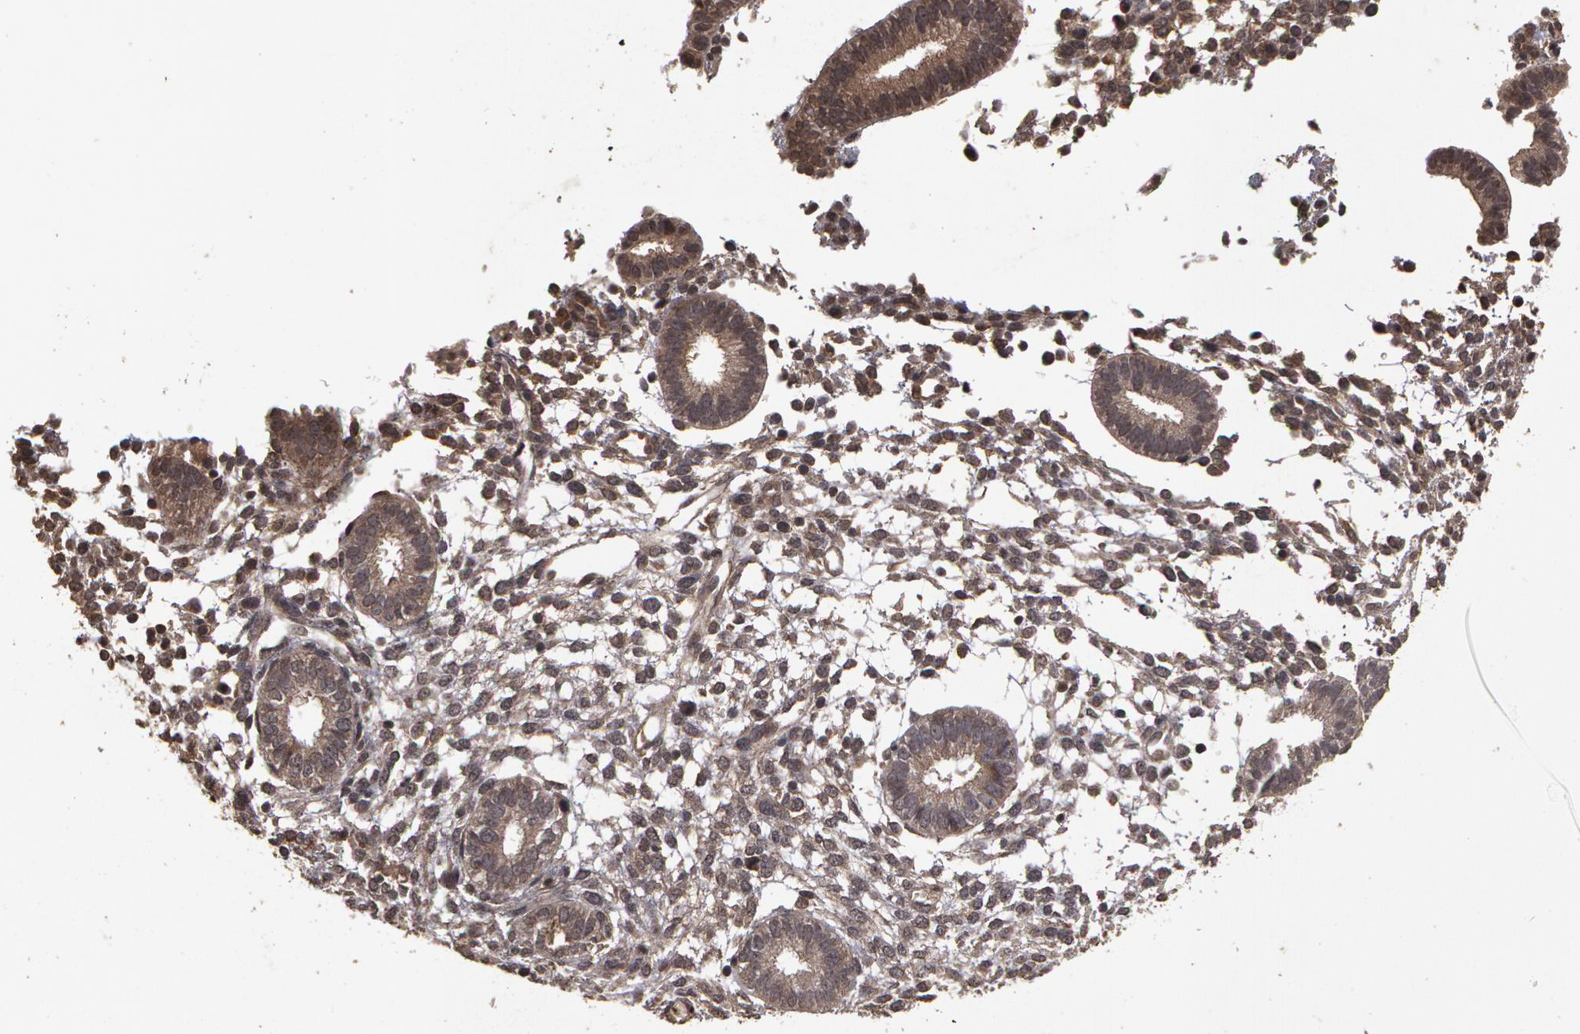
{"staining": {"intensity": "weak", "quantity": "25%-75%", "location": "cytoplasmic/membranous"}, "tissue": "endometrium", "cell_type": "Cells in endometrial stroma", "image_type": "normal", "snomed": [{"axis": "morphology", "description": "Normal tissue, NOS"}, {"axis": "topography", "description": "Endometrium"}], "caption": "A micrograph of human endometrium stained for a protein reveals weak cytoplasmic/membranous brown staining in cells in endometrial stroma.", "gene": "CALR", "patient": {"sex": "female", "age": 35}}